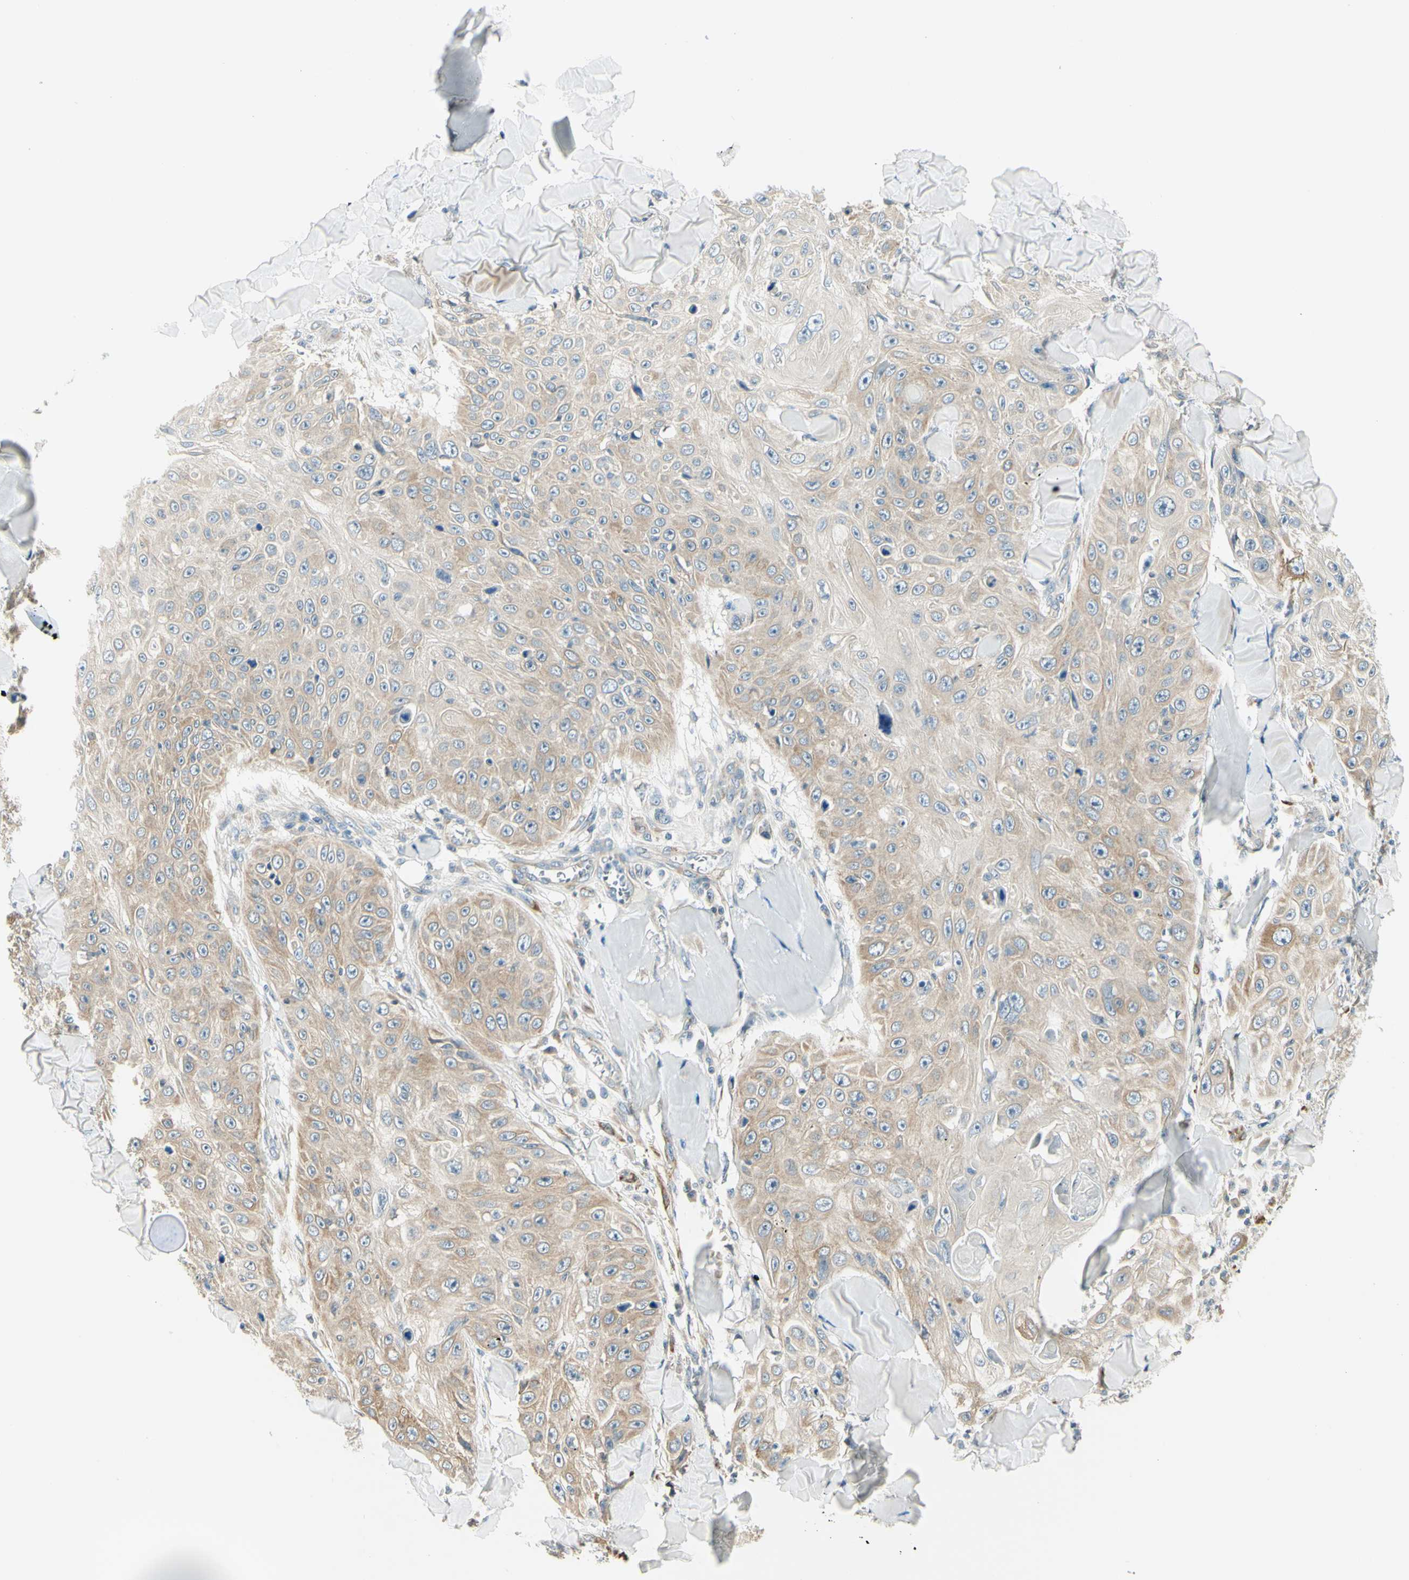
{"staining": {"intensity": "weak", "quantity": ">75%", "location": "cytoplasmic/membranous"}, "tissue": "skin cancer", "cell_type": "Tumor cells", "image_type": "cancer", "snomed": [{"axis": "morphology", "description": "Squamous cell carcinoma, NOS"}, {"axis": "topography", "description": "Skin"}], "caption": "Protein expression analysis of skin squamous cell carcinoma shows weak cytoplasmic/membranous positivity in about >75% of tumor cells. The staining is performed using DAB brown chromogen to label protein expression. The nuclei are counter-stained blue using hematoxylin.", "gene": "IGDCC4", "patient": {"sex": "male", "age": 86}}